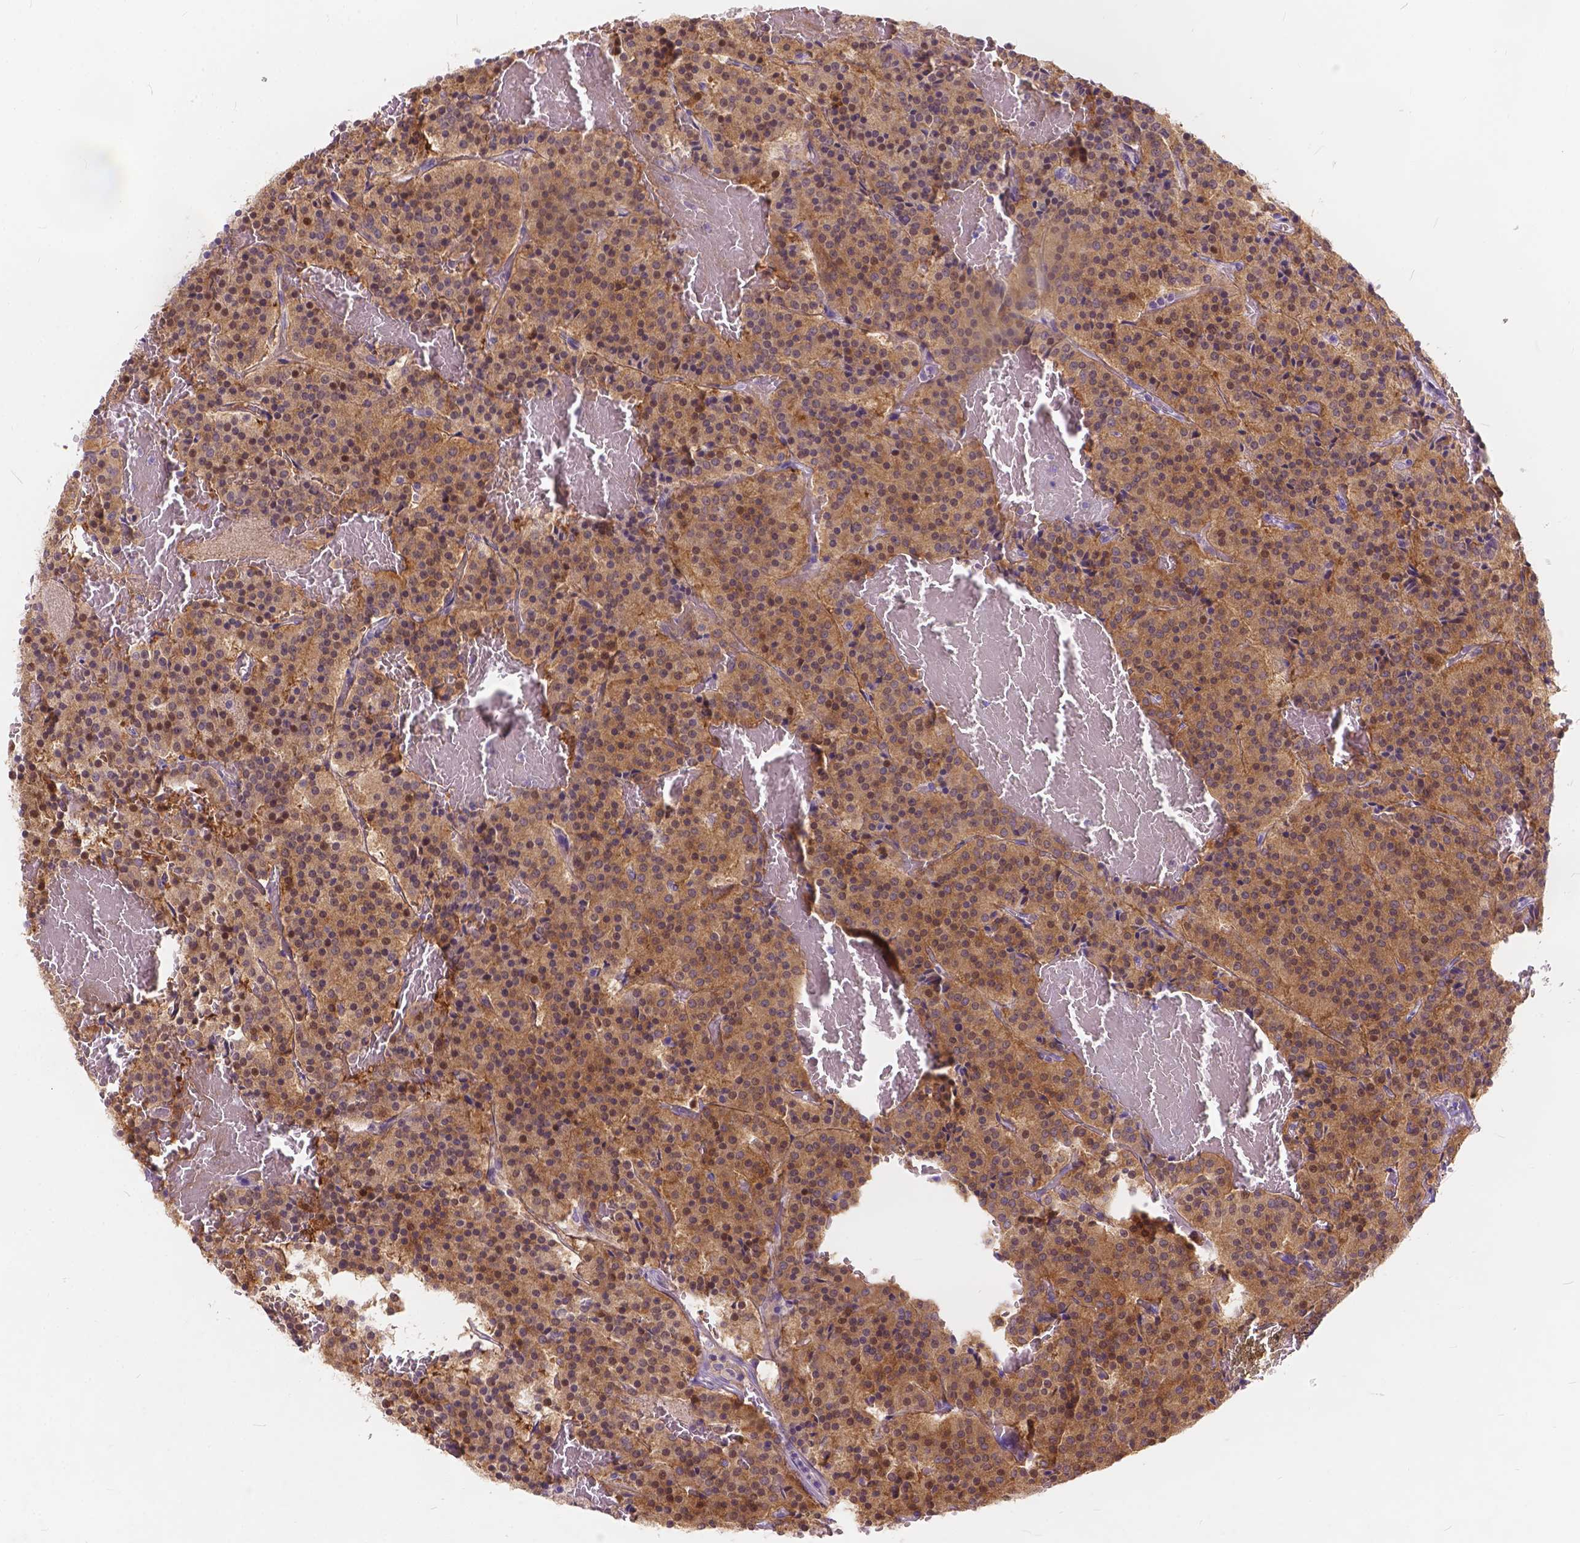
{"staining": {"intensity": "moderate", "quantity": ">75%", "location": "cytoplasmic/membranous,nuclear"}, "tissue": "carcinoid", "cell_type": "Tumor cells", "image_type": "cancer", "snomed": [{"axis": "morphology", "description": "Carcinoid, malignant, NOS"}, {"axis": "topography", "description": "Lung"}], "caption": "Tumor cells reveal medium levels of moderate cytoplasmic/membranous and nuclear expression in about >75% of cells in carcinoid (malignant).", "gene": "PEX11G", "patient": {"sex": "male", "age": 70}}